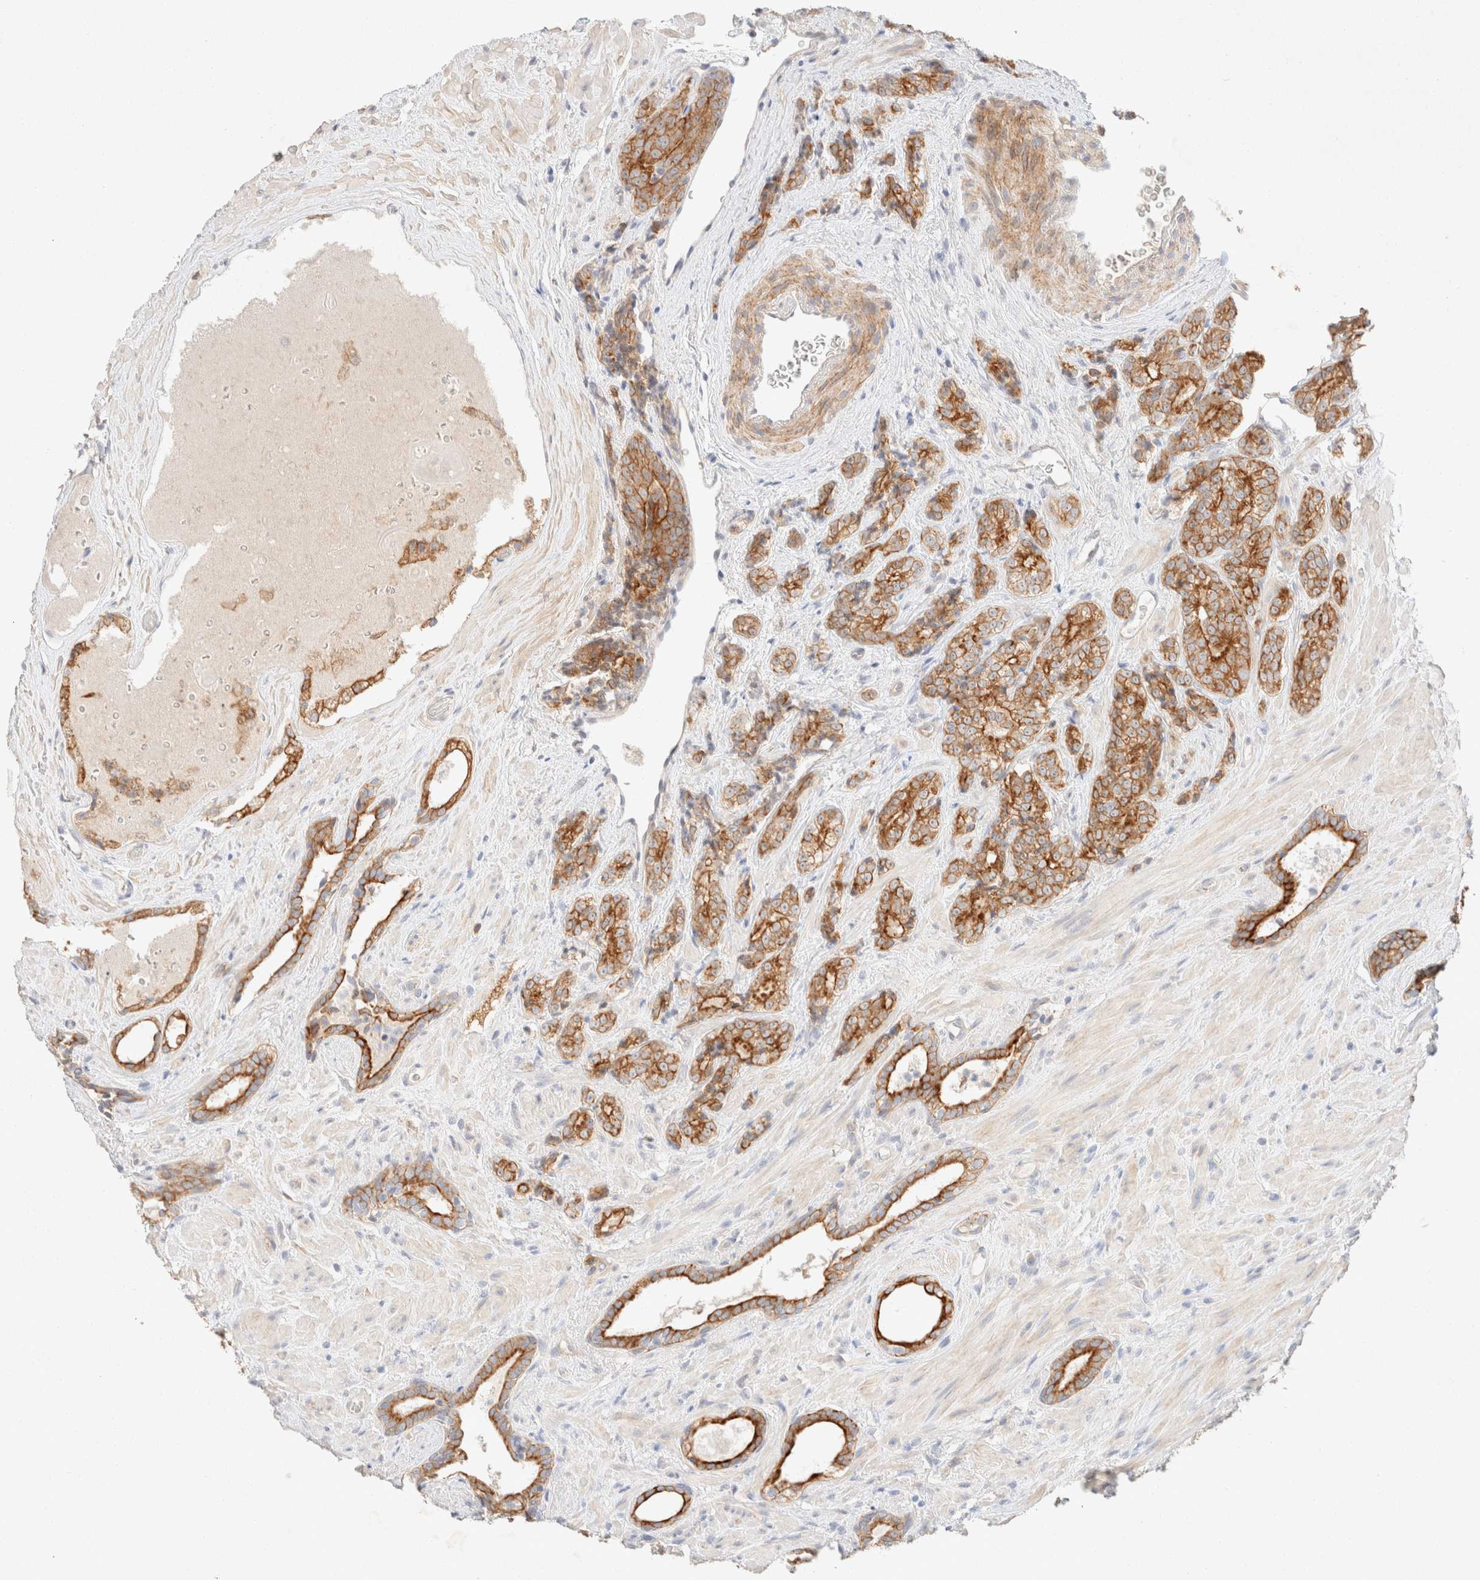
{"staining": {"intensity": "strong", "quantity": "25%-75%", "location": "cytoplasmic/membranous"}, "tissue": "prostate cancer", "cell_type": "Tumor cells", "image_type": "cancer", "snomed": [{"axis": "morphology", "description": "Adenocarcinoma, High grade"}, {"axis": "topography", "description": "Prostate"}], "caption": "Immunohistochemical staining of prostate high-grade adenocarcinoma exhibits high levels of strong cytoplasmic/membranous protein expression in about 25%-75% of tumor cells.", "gene": "CSNK1E", "patient": {"sex": "male", "age": 71}}